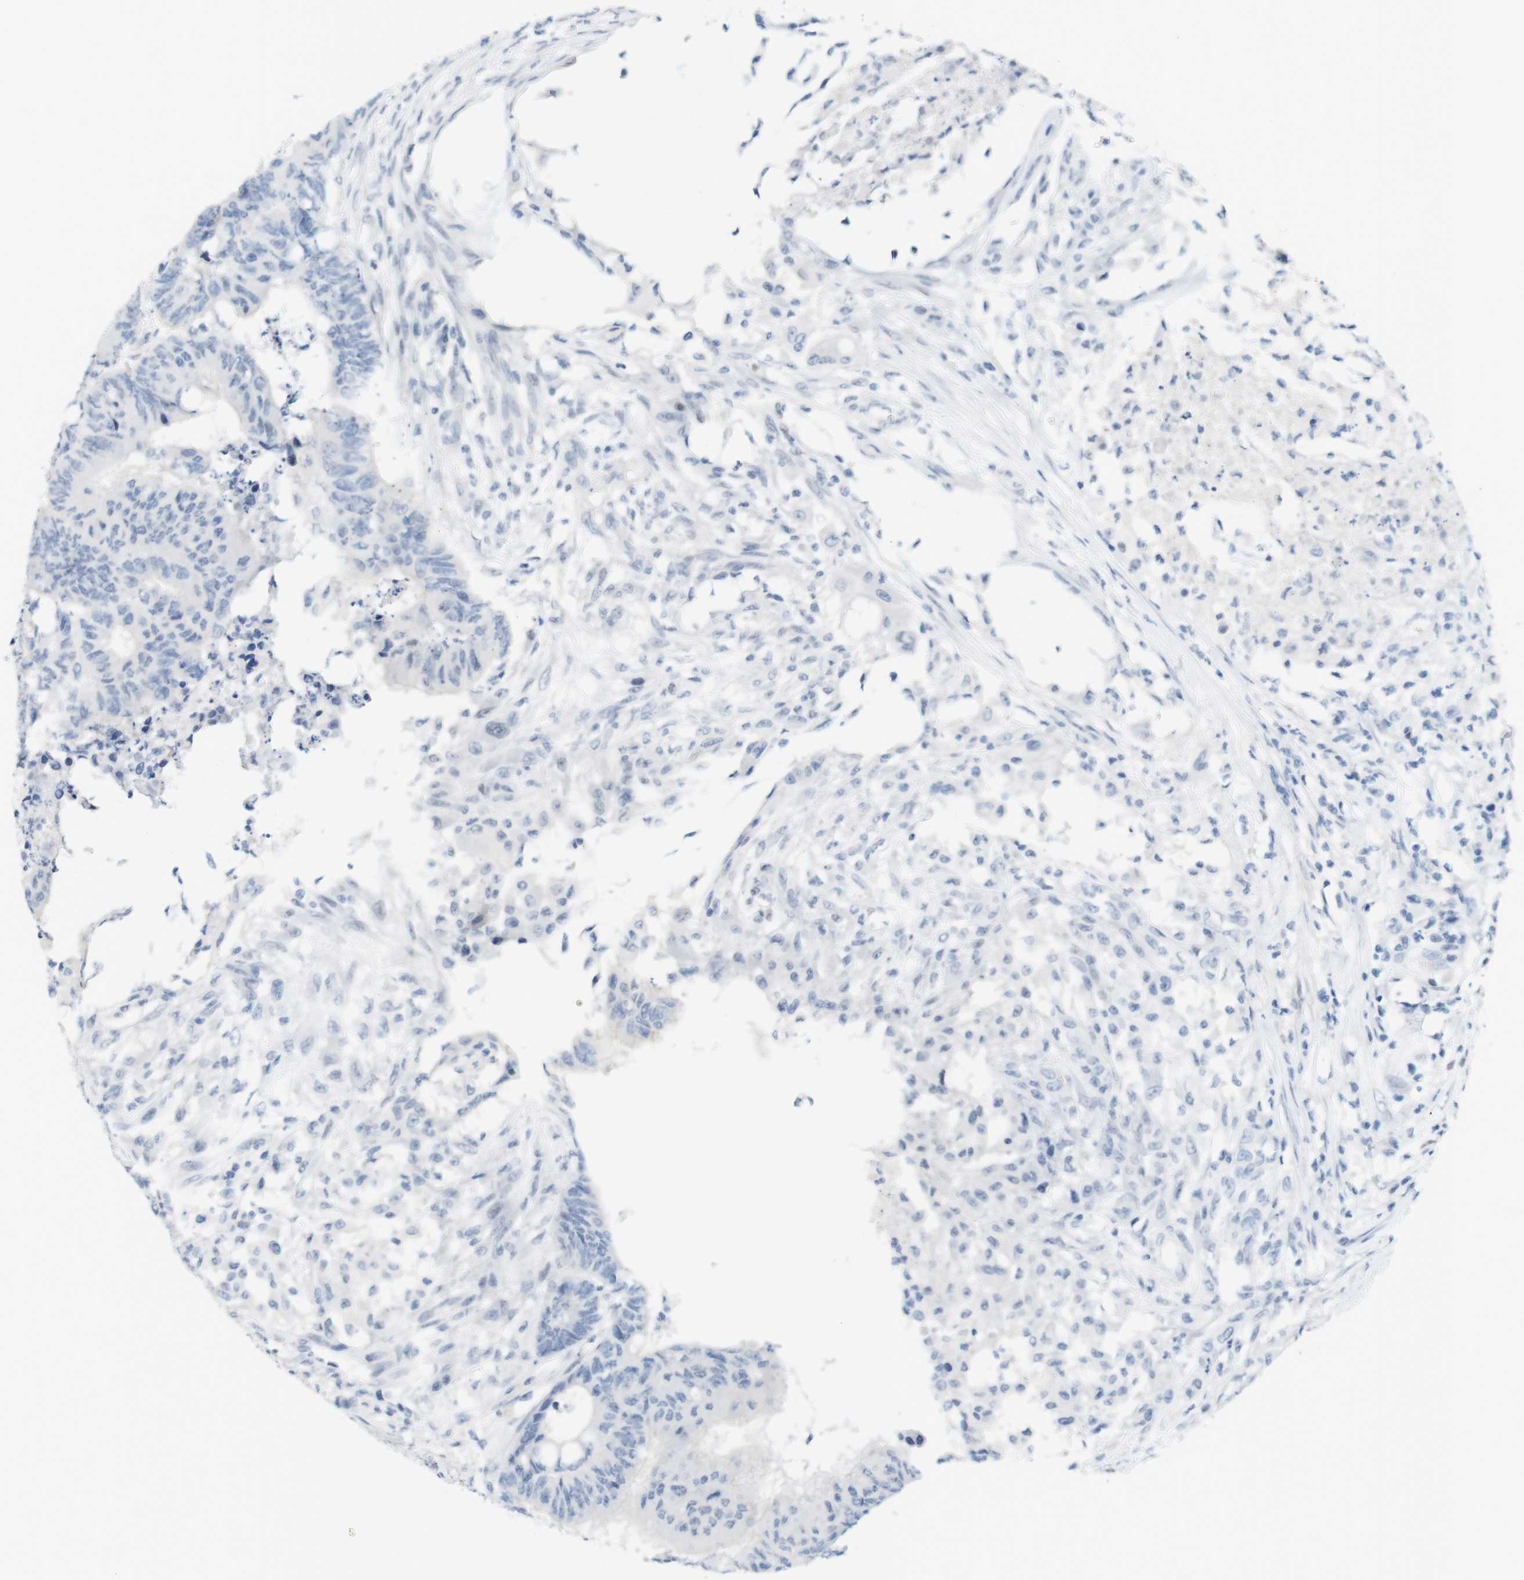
{"staining": {"intensity": "negative", "quantity": "none", "location": "none"}, "tissue": "colorectal cancer", "cell_type": "Tumor cells", "image_type": "cancer", "snomed": [{"axis": "morphology", "description": "Normal tissue, NOS"}, {"axis": "morphology", "description": "Adenocarcinoma, NOS"}, {"axis": "topography", "description": "Rectum"}, {"axis": "topography", "description": "Peripheral nerve tissue"}], "caption": "Human colorectal cancer (adenocarcinoma) stained for a protein using IHC demonstrates no positivity in tumor cells.", "gene": "CREB3L2", "patient": {"sex": "male", "age": 92}}